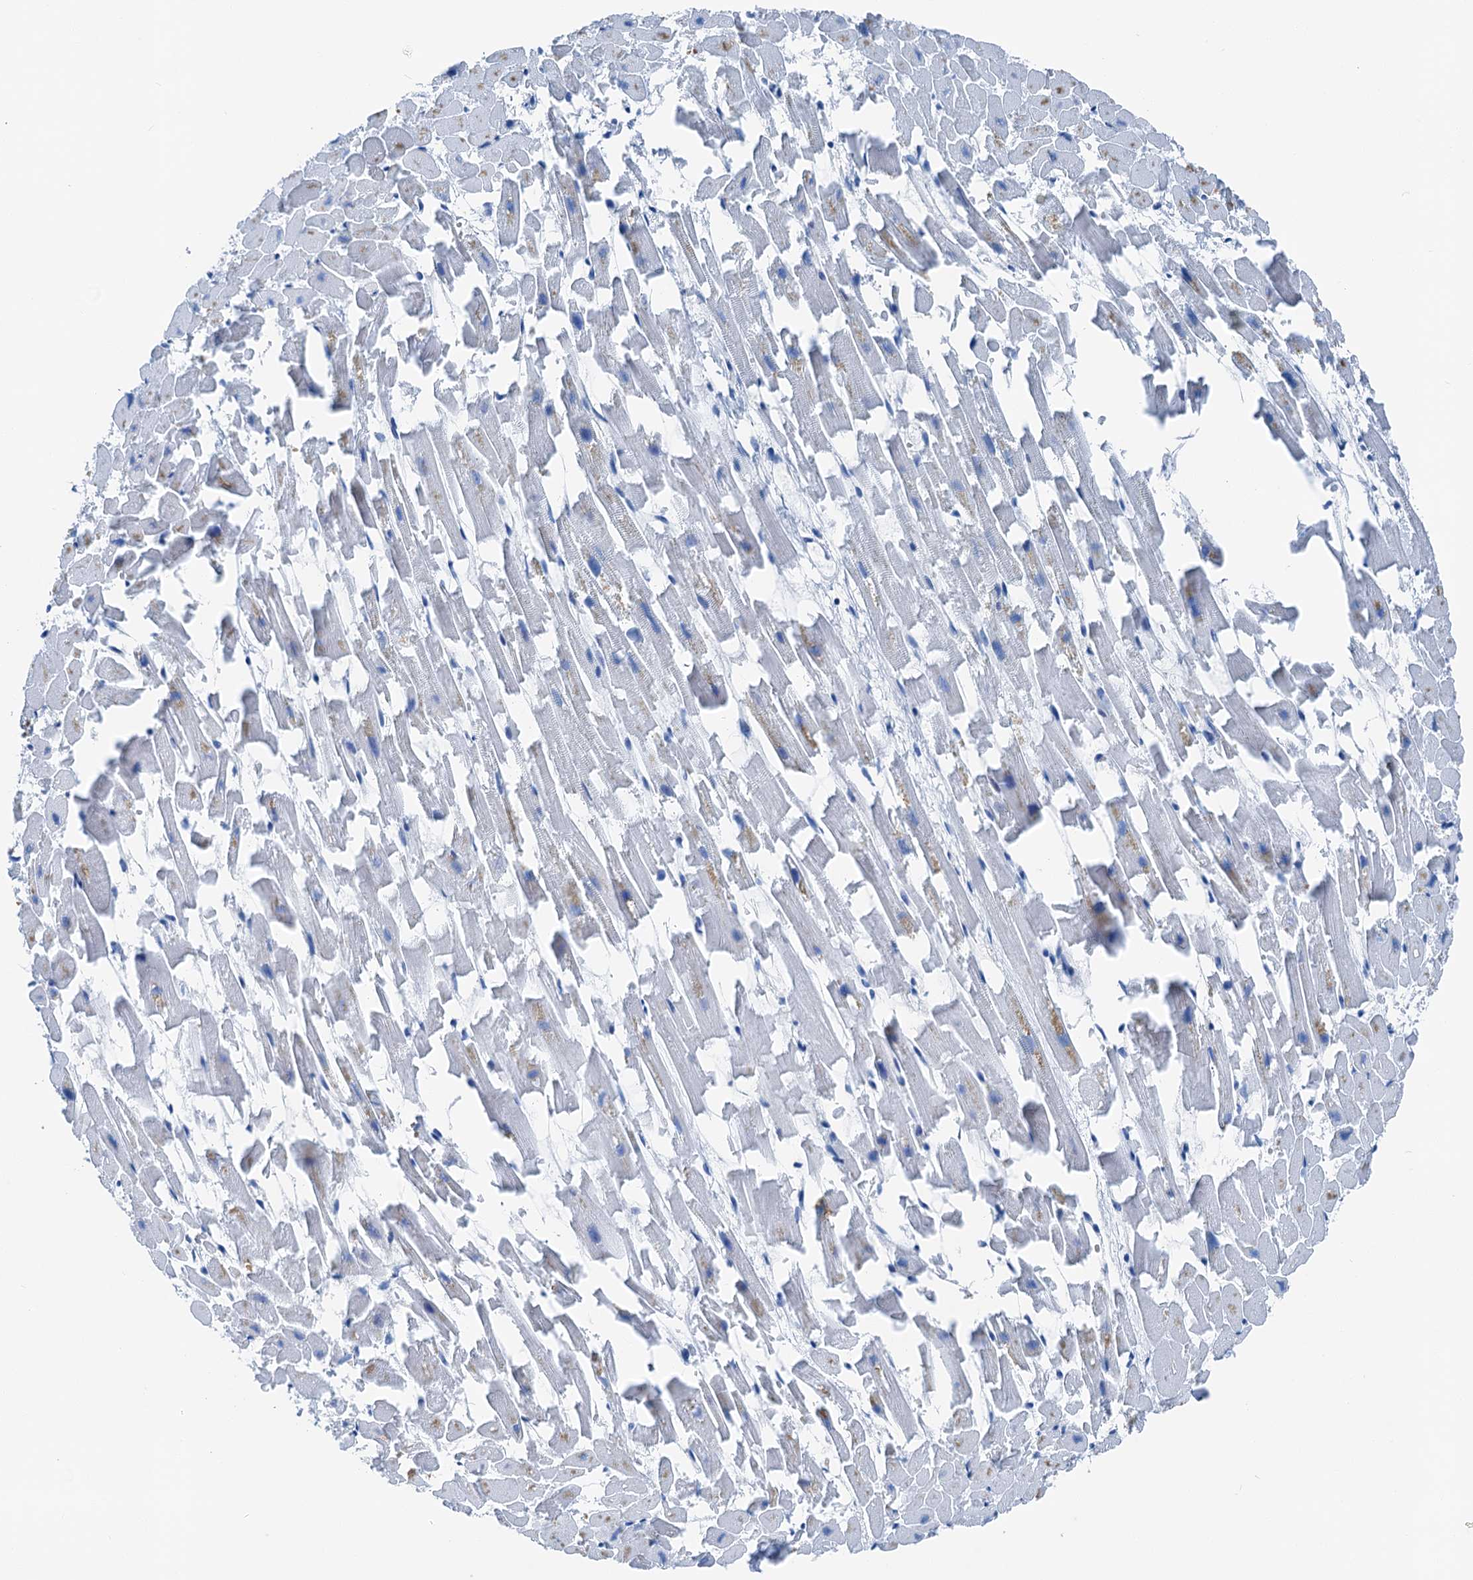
{"staining": {"intensity": "negative", "quantity": "none", "location": "none"}, "tissue": "heart muscle", "cell_type": "Cardiomyocytes", "image_type": "normal", "snomed": [{"axis": "morphology", "description": "Normal tissue, NOS"}, {"axis": "topography", "description": "Heart"}], "caption": "This image is of unremarkable heart muscle stained with immunohistochemistry to label a protein in brown with the nuclei are counter-stained blue. There is no positivity in cardiomyocytes. Nuclei are stained in blue.", "gene": "CBLN3", "patient": {"sex": "female", "age": 64}}